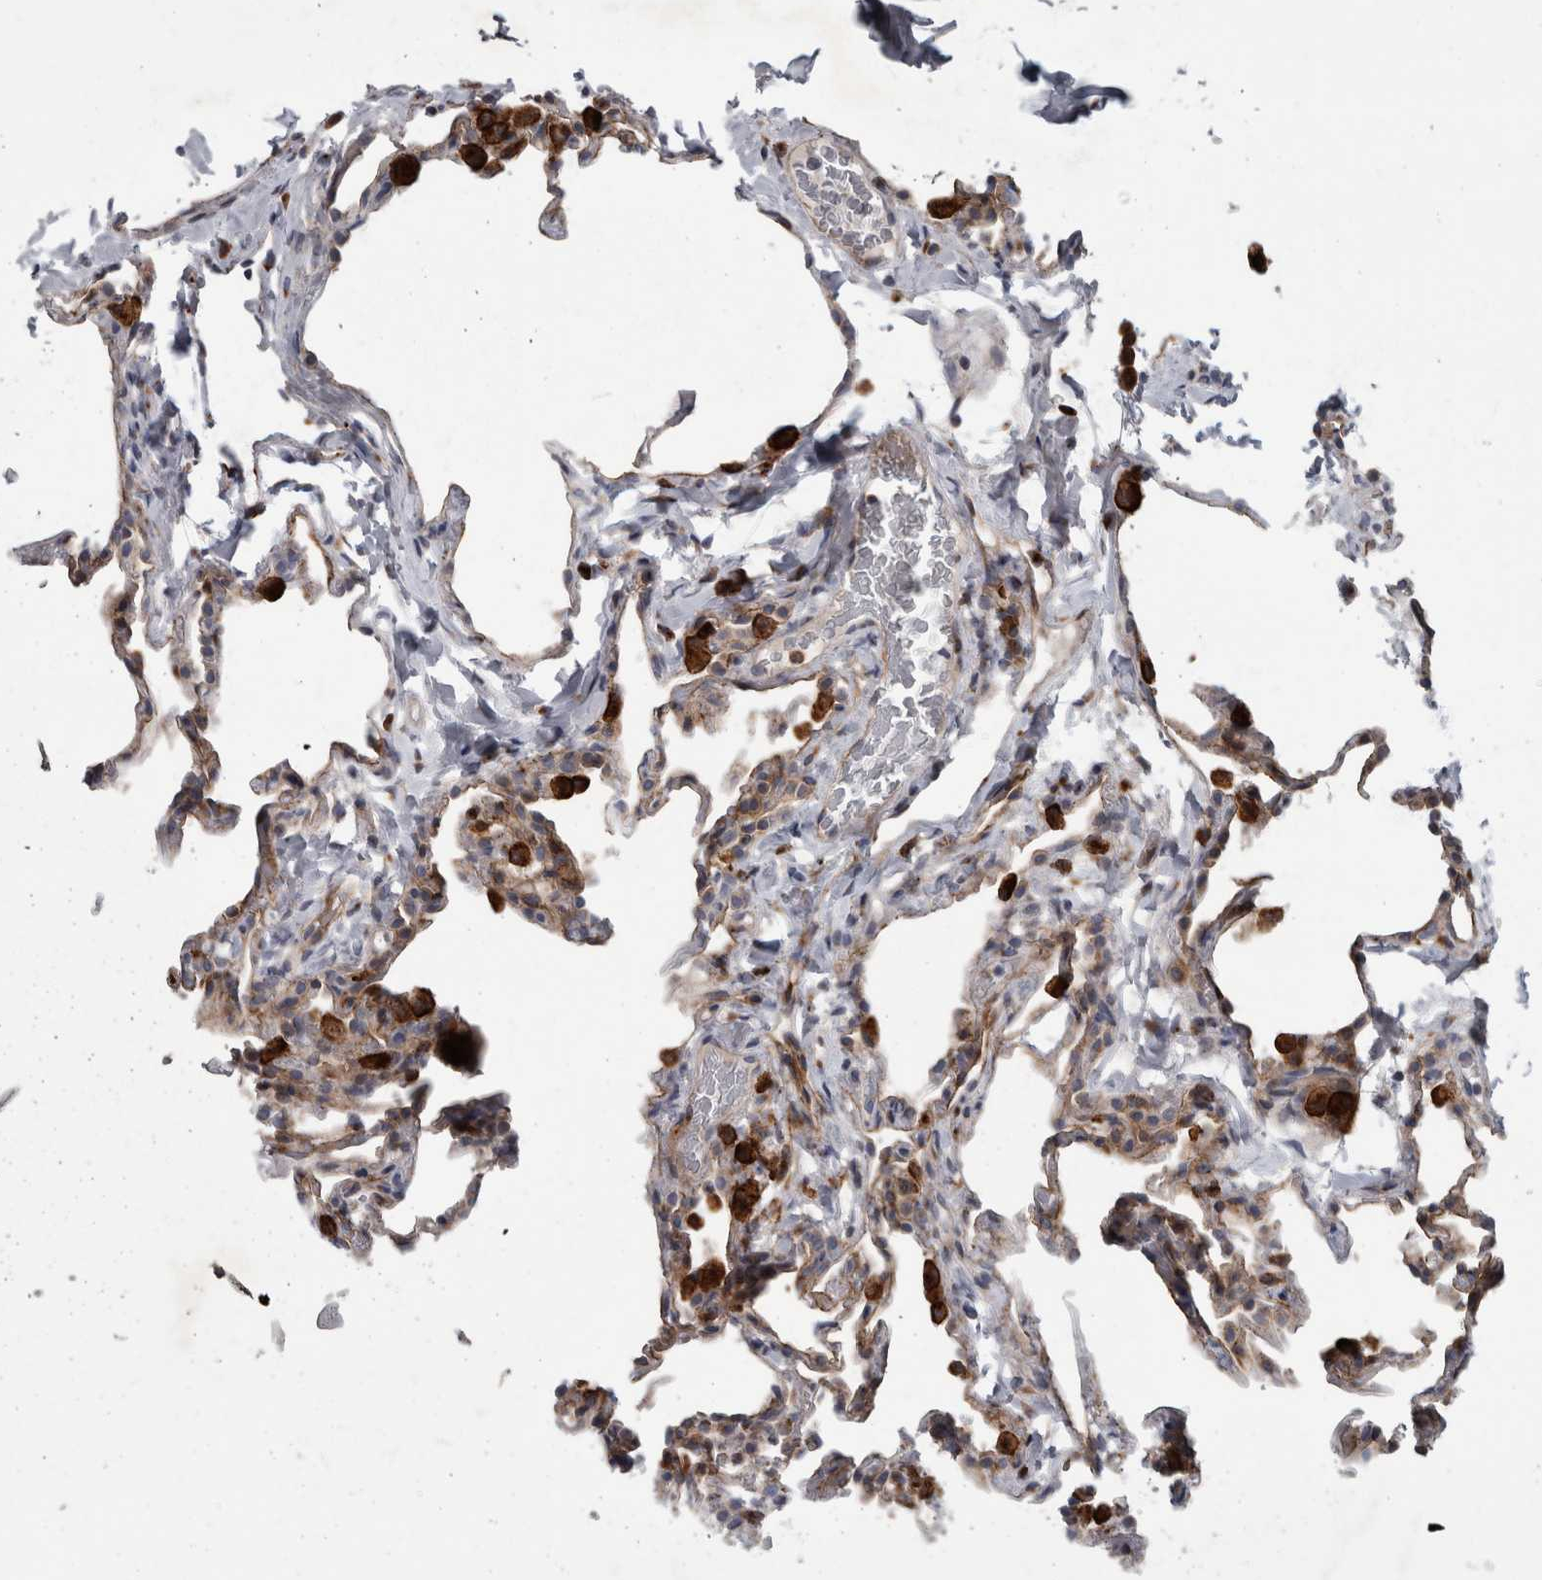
{"staining": {"intensity": "weak", "quantity": "<25%", "location": "cytoplasmic/membranous"}, "tissue": "lung", "cell_type": "Alveolar cells", "image_type": "normal", "snomed": [{"axis": "morphology", "description": "Normal tissue, NOS"}, {"axis": "topography", "description": "Lung"}], "caption": "Protein analysis of normal lung demonstrates no significant staining in alveolar cells.", "gene": "CDC42BPG", "patient": {"sex": "male", "age": 20}}